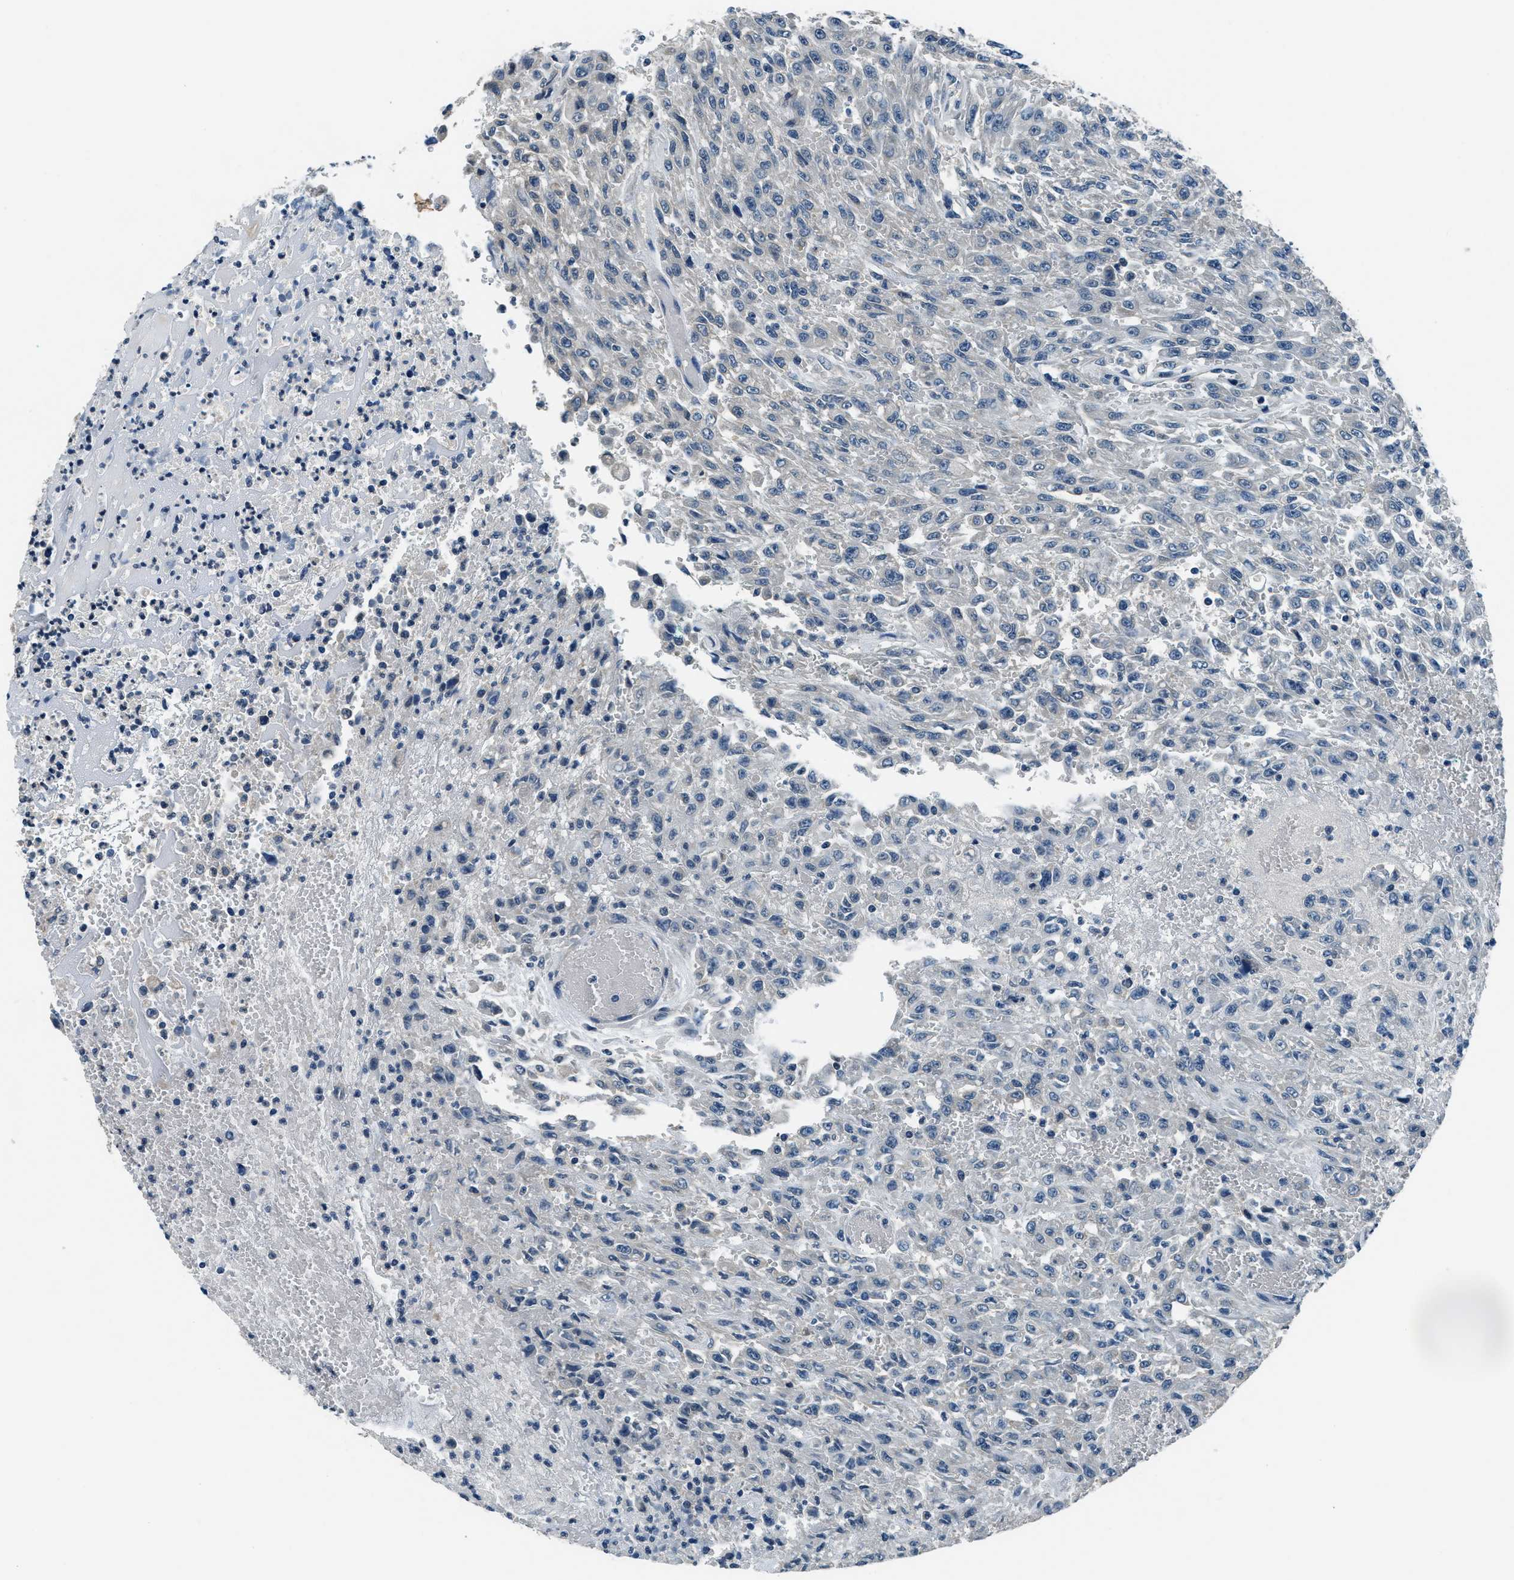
{"staining": {"intensity": "negative", "quantity": "none", "location": "none"}, "tissue": "urothelial cancer", "cell_type": "Tumor cells", "image_type": "cancer", "snomed": [{"axis": "morphology", "description": "Urothelial carcinoma, High grade"}, {"axis": "topography", "description": "Urinary bladder"}], "caption": "Immunohistochemistry (IHC) image of neoplastic tissue: urothelial carcinoma (high-grade) stained with DAB shows no significant protein expression in tumor cells. (DAB immunohistochemistry (IHC) visualized using brightfield microscopy, high magnification).", "gene": "NME8", "patient": {"sex": "female", "age": 64}}